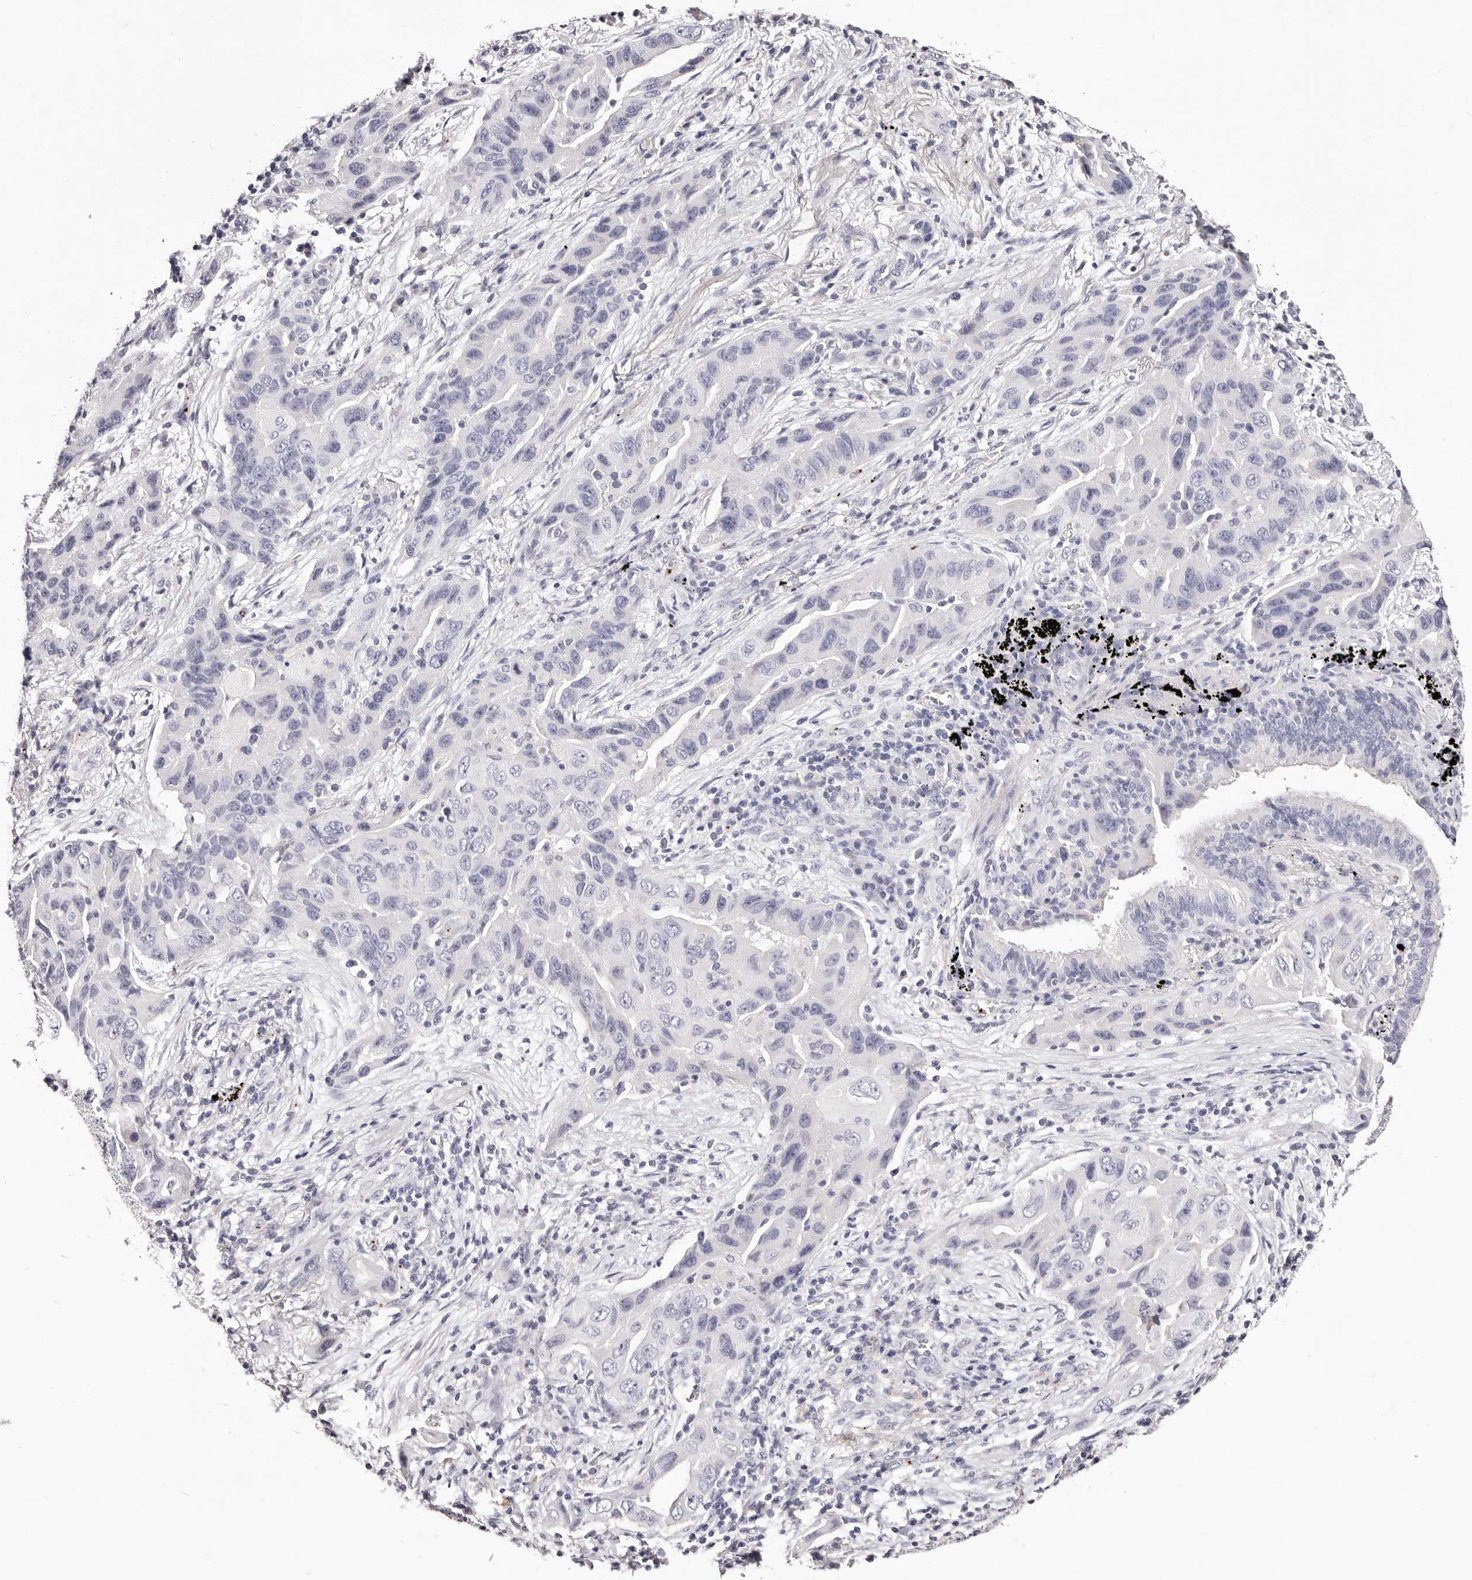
{"staining": {"intensity": "negative", "quantity": "none", "location": "none"}, "tissue": "lung cancer", "cell_type": "Tumor cells", "image_type": "cancer", "snomed": [{"axis": "morphology", "description": "Adenocarcinoma, NOS"}, {"axis": "topography", "description": "Lung"}], "caption": "Adenocarcinoma (lung) was stained to show a protein in brown. There is no significant expression in tumor cells. (Brightfield microscopy of DAB immunohistochemistry at high magnification).", "gene": "PF4", "patient": {"sex": "female", "age": 65}}